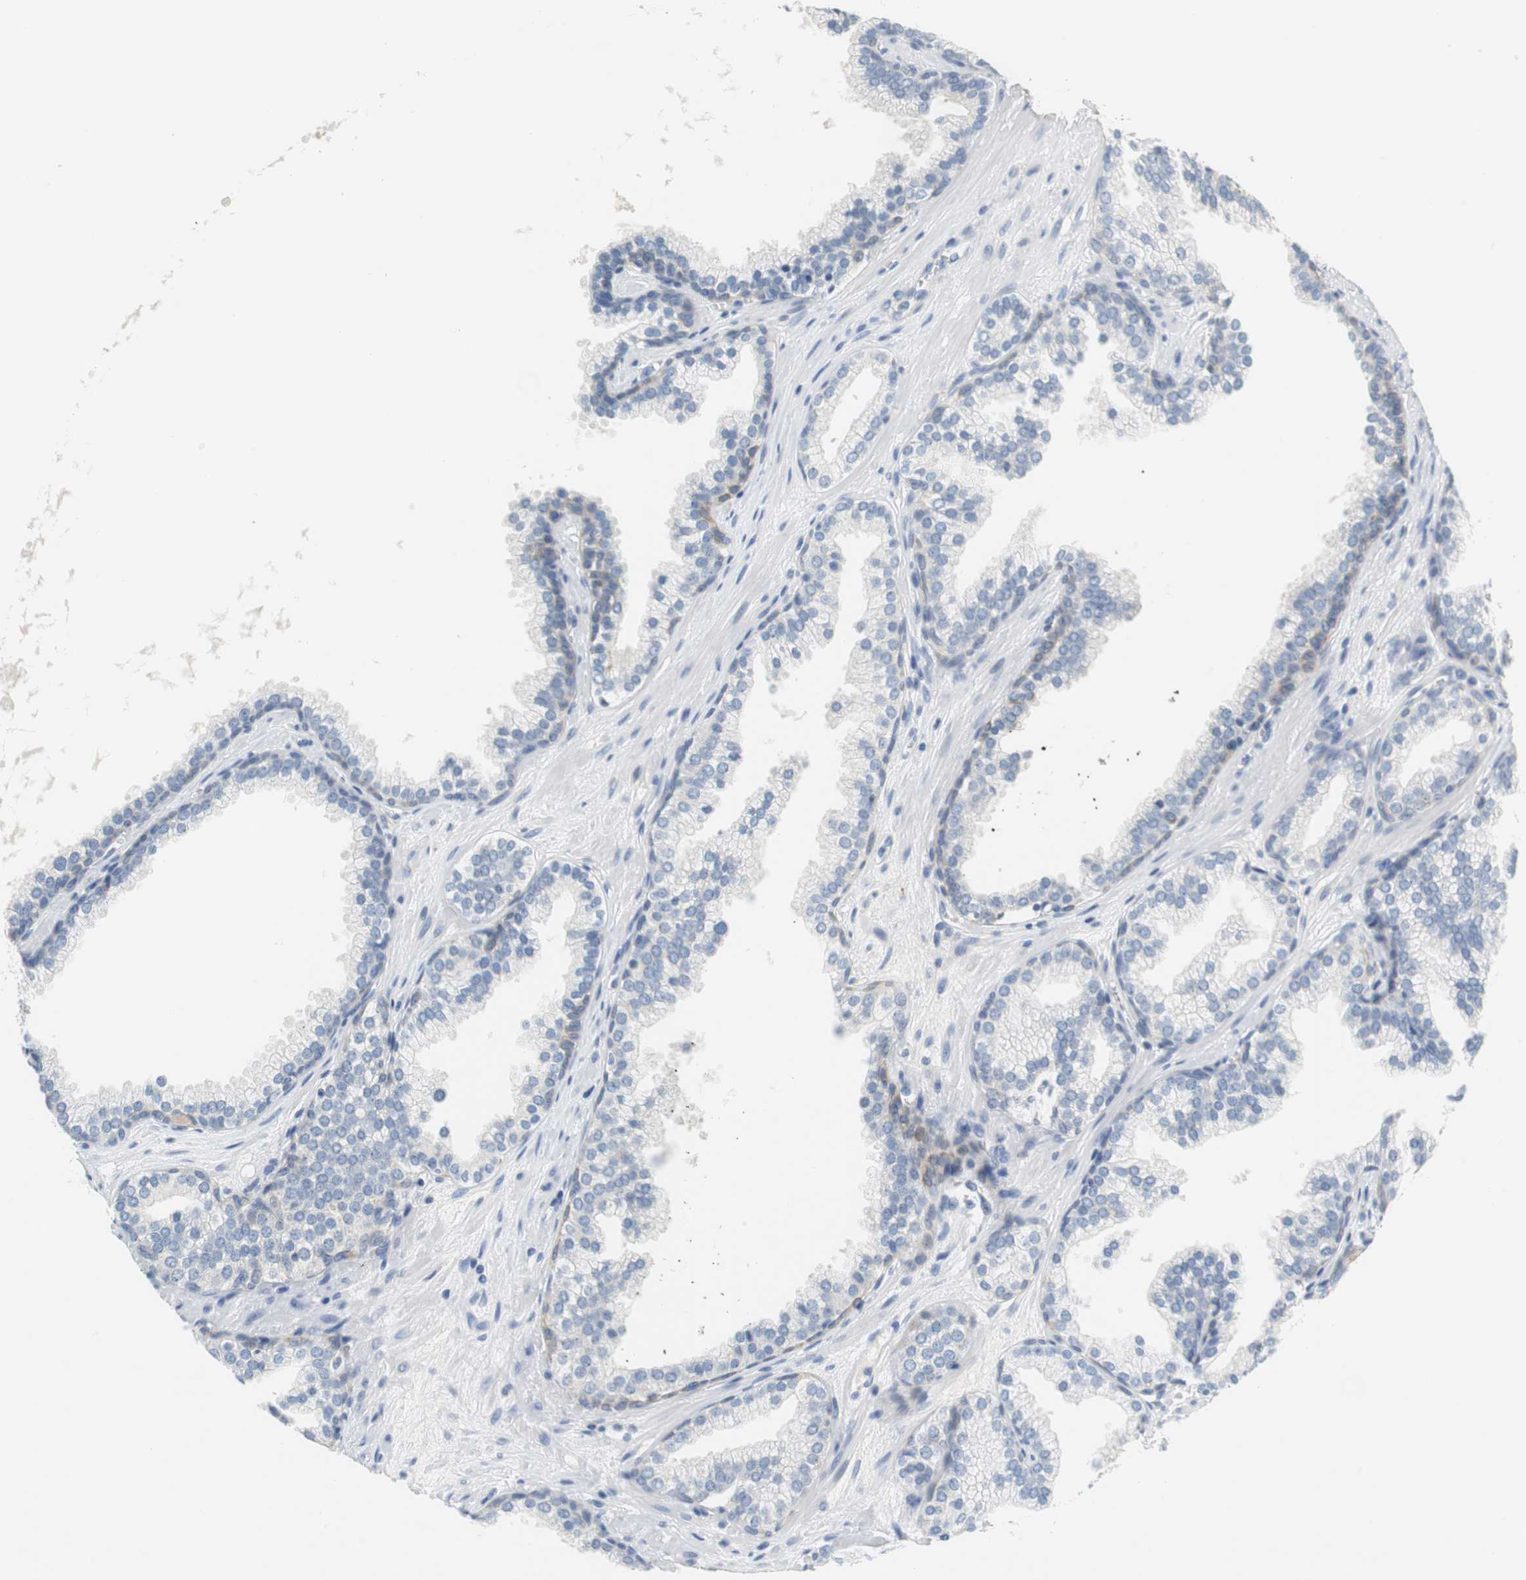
{"staining": {"intensity": "weak", "quantity": "<25%", "location": "cytoplasmic/membranous"}, "tissue": "prostate cancer", "cell_type": "Tumor cells", "image_type": "cancer", "snomed": [{"axis": "morphology", "description": "Adenocarcinoma, Low grade"}, {"axis": "topography", "description": "Prostate"}], "caption": "Immunohistochemical staining of human low-grade adenocarcinoma (prostate) exhibits no significant positivity in tumor cells. (DAB (3,3'-diaminobenzidine) immunohistochemistry with hematoxylin counter stain).", "gene": "GLCCI1", "patient": {"sex": "male", "age": 57}}